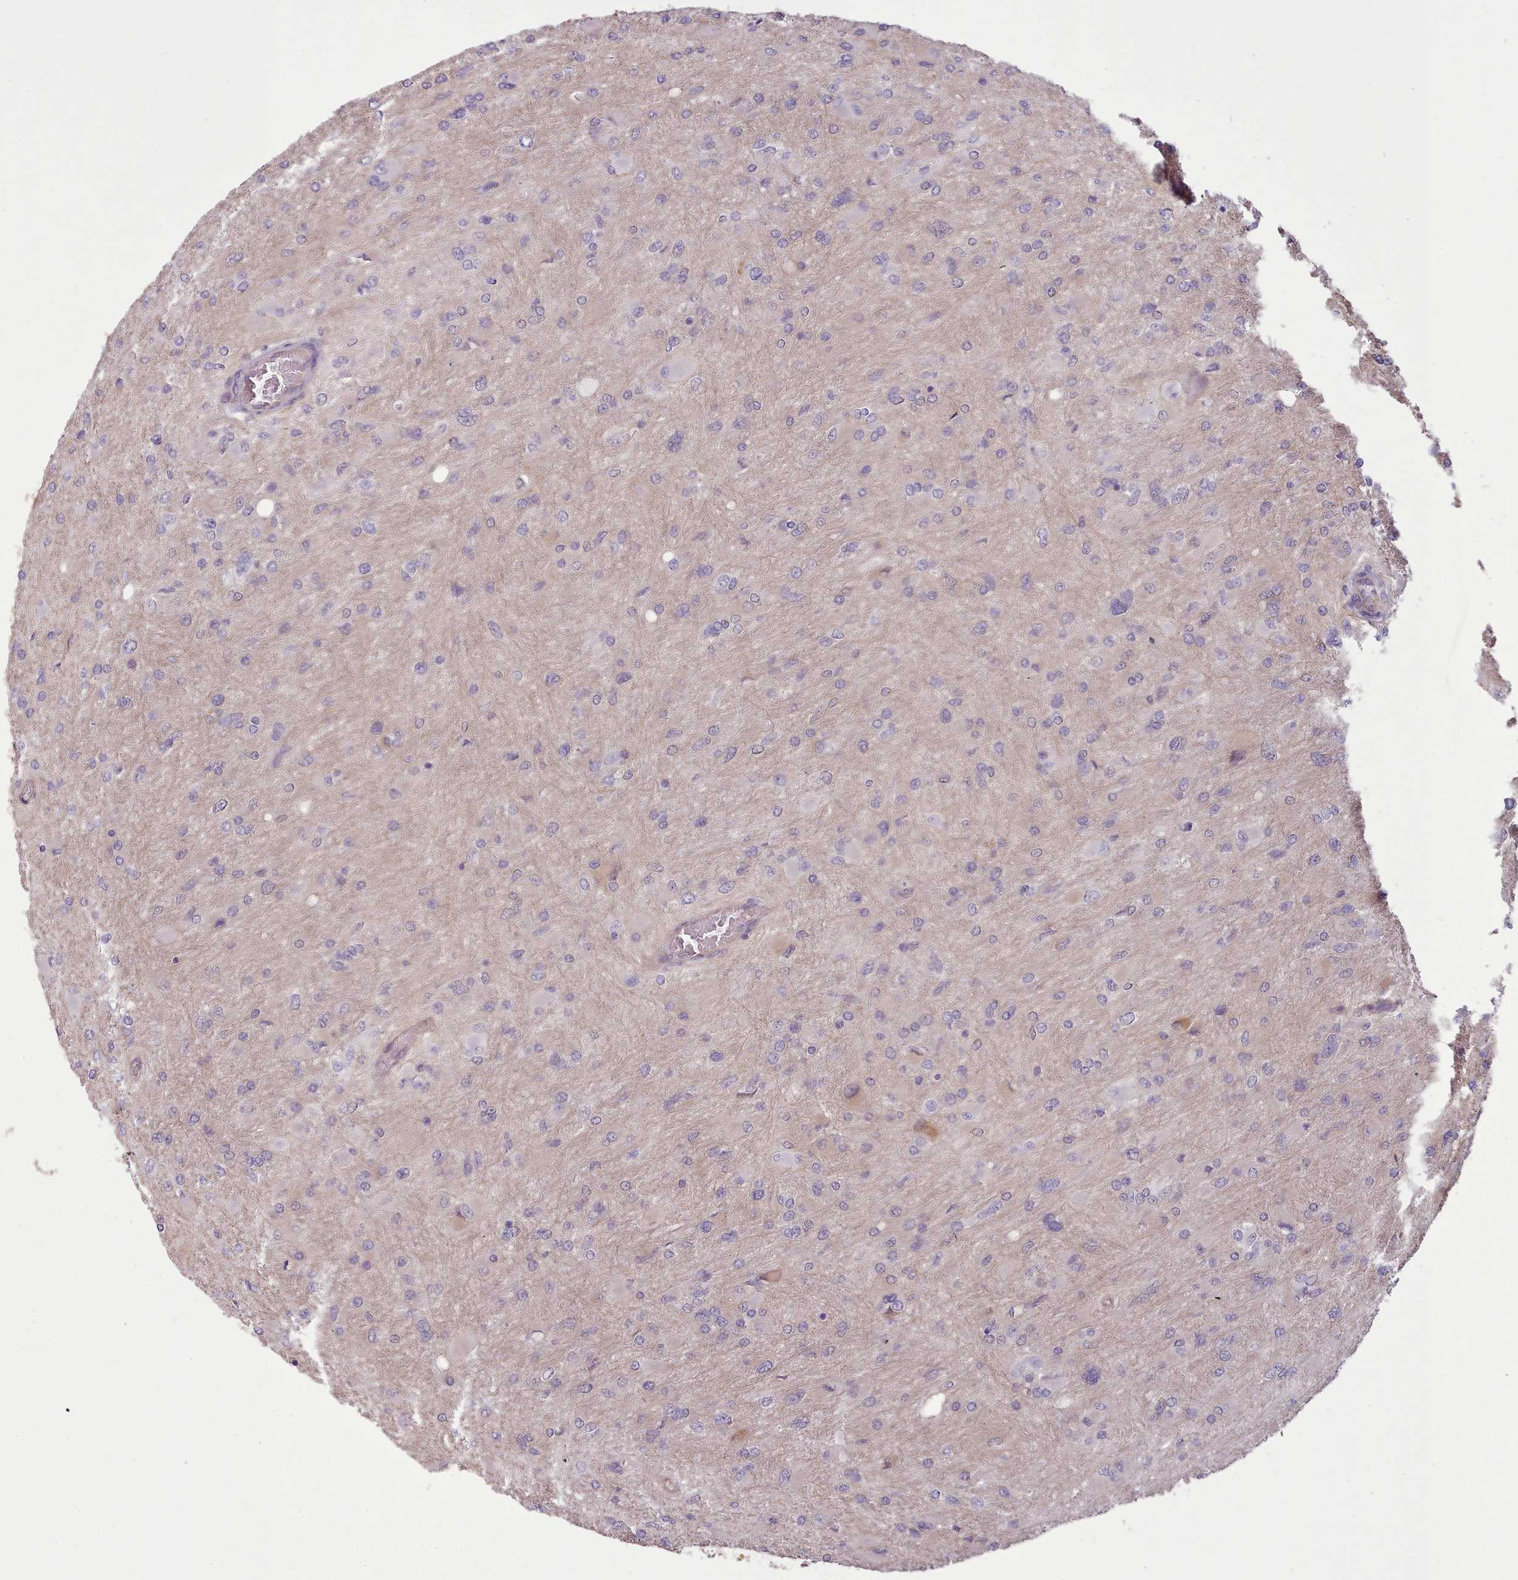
{"staining": {"intensity": "negative", "quantity": "none", "location": "none"}, "tissue": "glioma", "cell_type": "Tumor cells", "image_type": "cancer", "snomed": [{"axis": "morphology", "description": "Glioma, malignant, High grade"}, {"axis": "topography", "description": "Cerebral cortex"}], "caption": "This image is of glioma stained with IHC to label a protein in brown with the nuclei are counter-stained blue. There is no positivity in tumor cells.", "gene": "PLD4", "patient": {"sex": "female", "age": 36}}